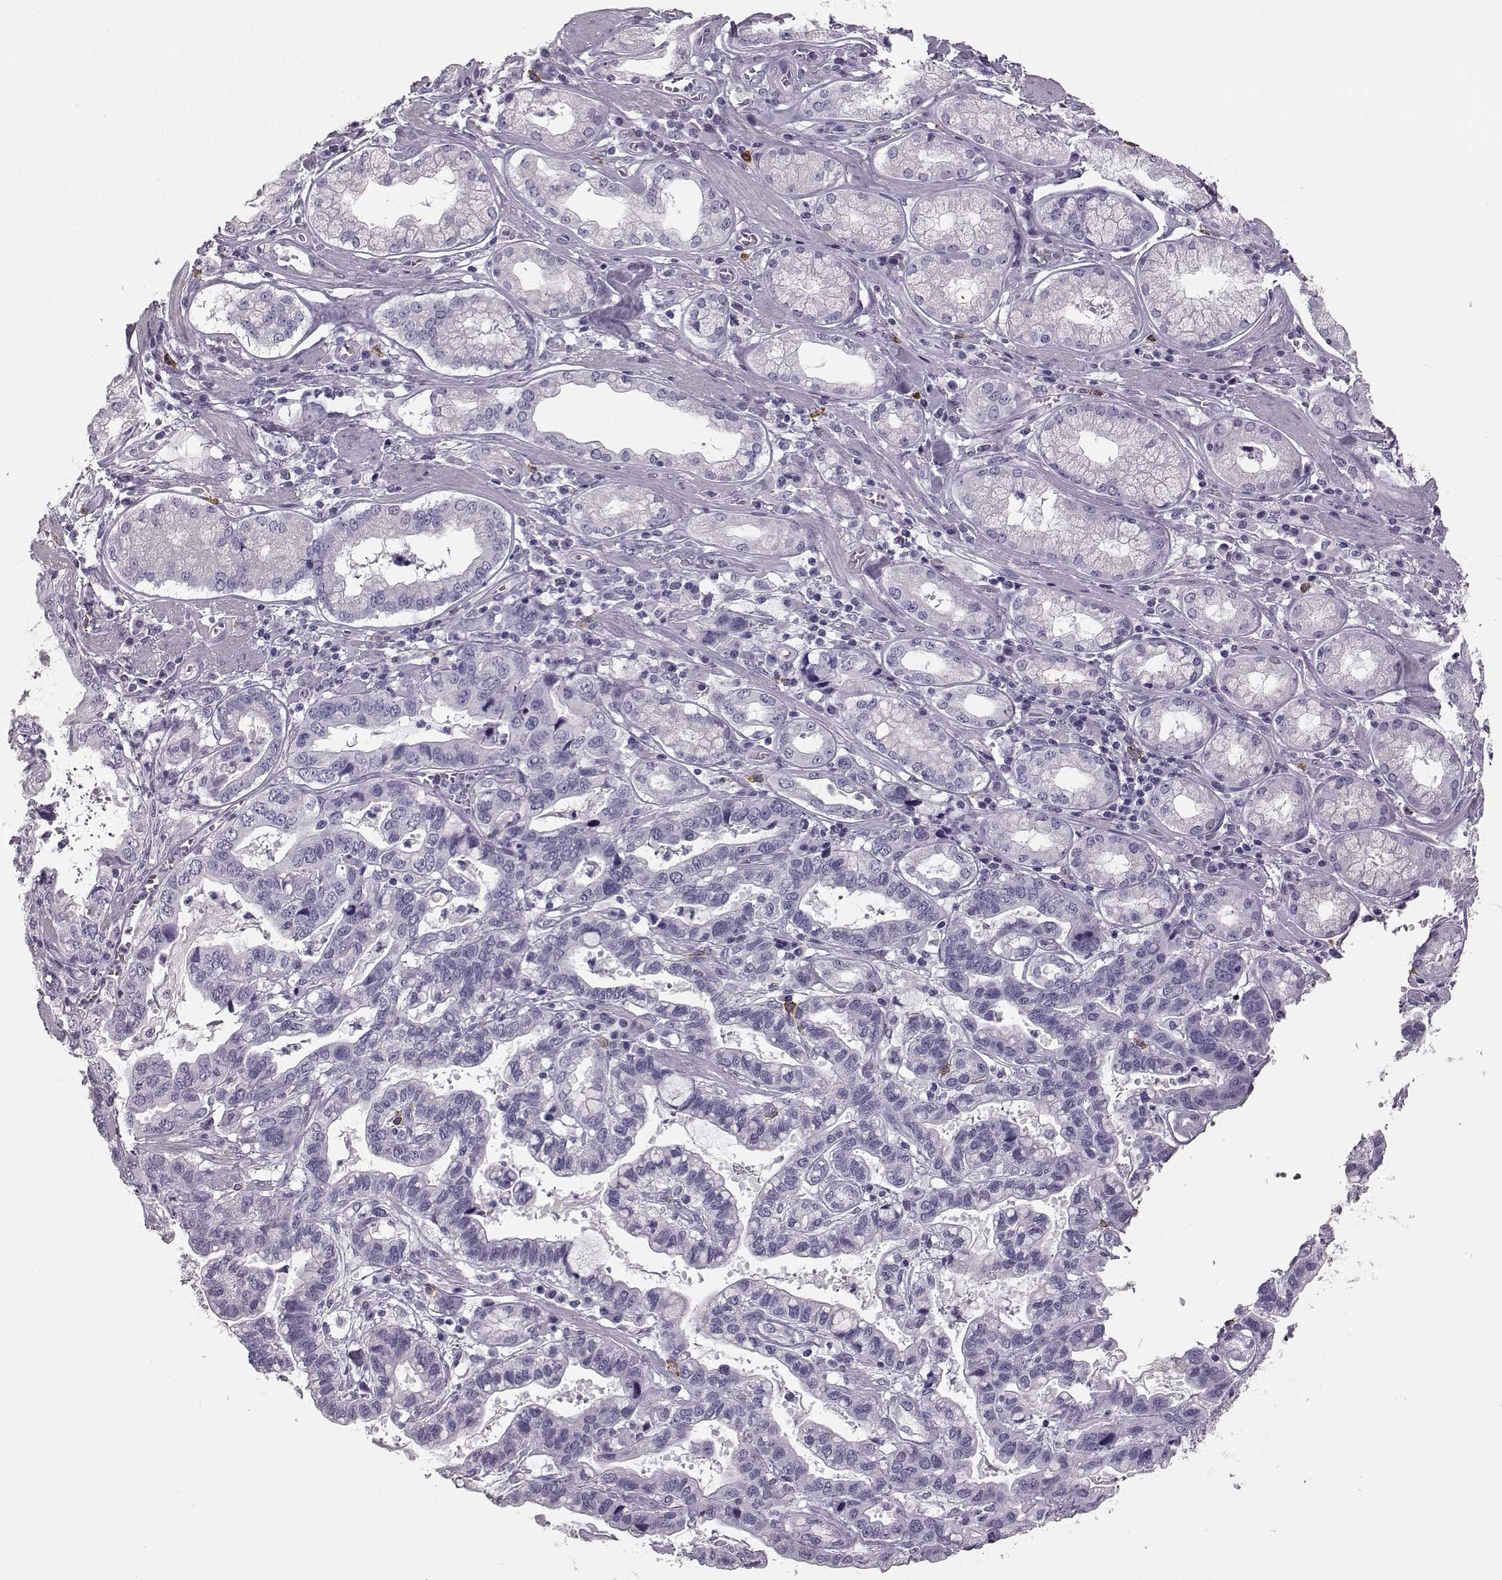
{"staining": {"intensity": "negative", "quantity": "none", "location": "none"}, "tissue": "stomach cancer", "cell_type": "Tumor cells", "image_type": "cancer", "snomed": [{"axis": "morphology", "description": "Adenocarcinoma, NOS"}, {"axis": "topography", "description": "Stomach, lower"}], "caption": "IHC of stomach cancer reveals no positivity in tumor cells.", "gene": "NPTXR", "patient": {"sex": "female", "age": 76}}